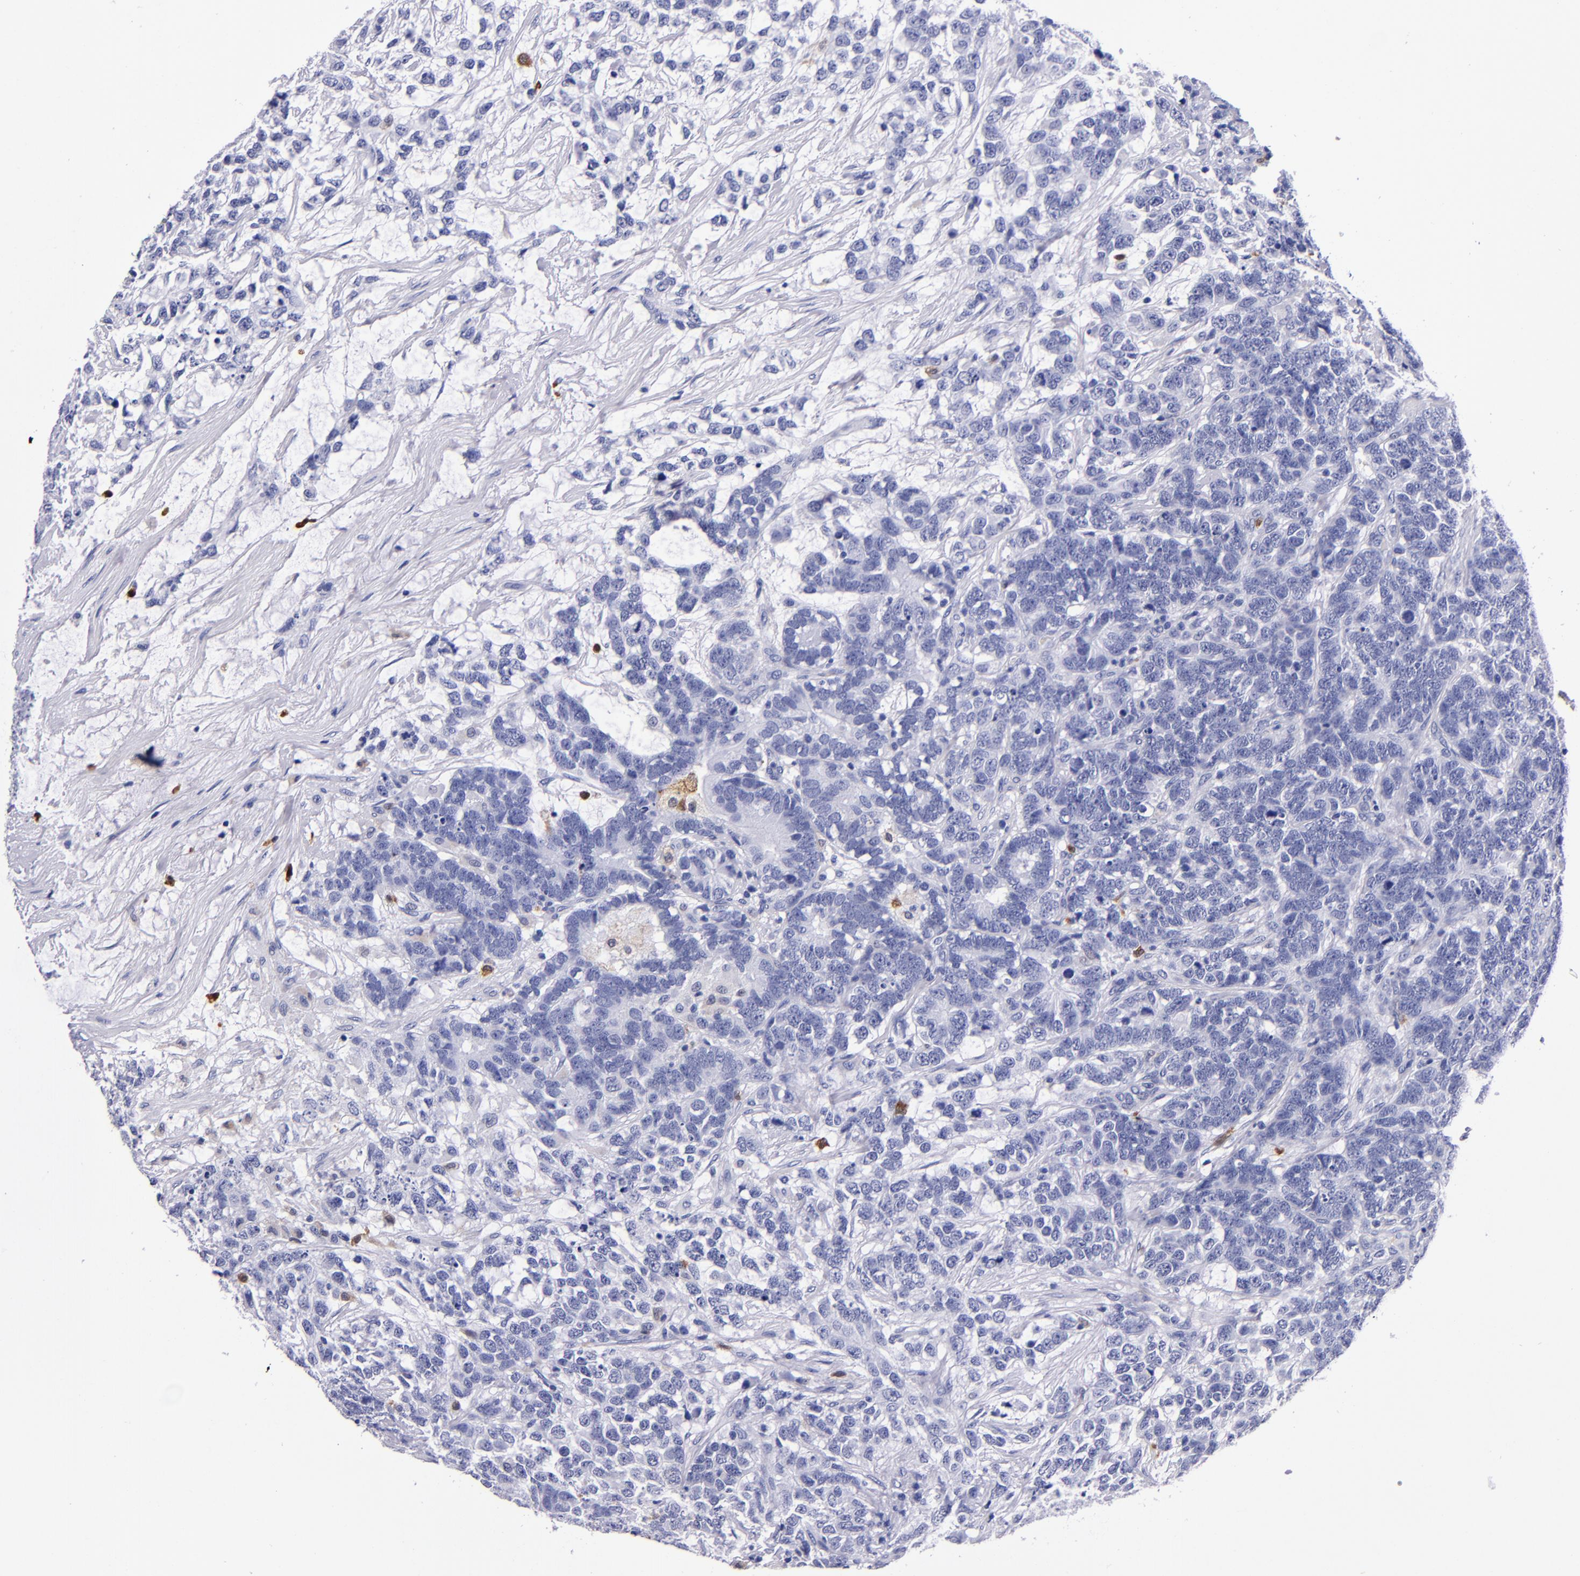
{"staining": {"intensity": "negative", "quantity": "none", "location": "none"}, "tissue": "testis cancer", "cell_type": "Tumor cells", "image_type": "cancer", "snomed": [{"axis": "morphology", "description": "Carcinoma, Embryonal, NOS"}, {"axis": "topography", "description": "Testis"}], "caption": "A high-resolution image shows immunohistochemistry staining of testis cancer, which demonstrates no significant expression in tumor cells. (IHC, brightfield microscopy, high magnification).", "gene": "S100A8", "patient": {"sex": "male", "age": 26}}